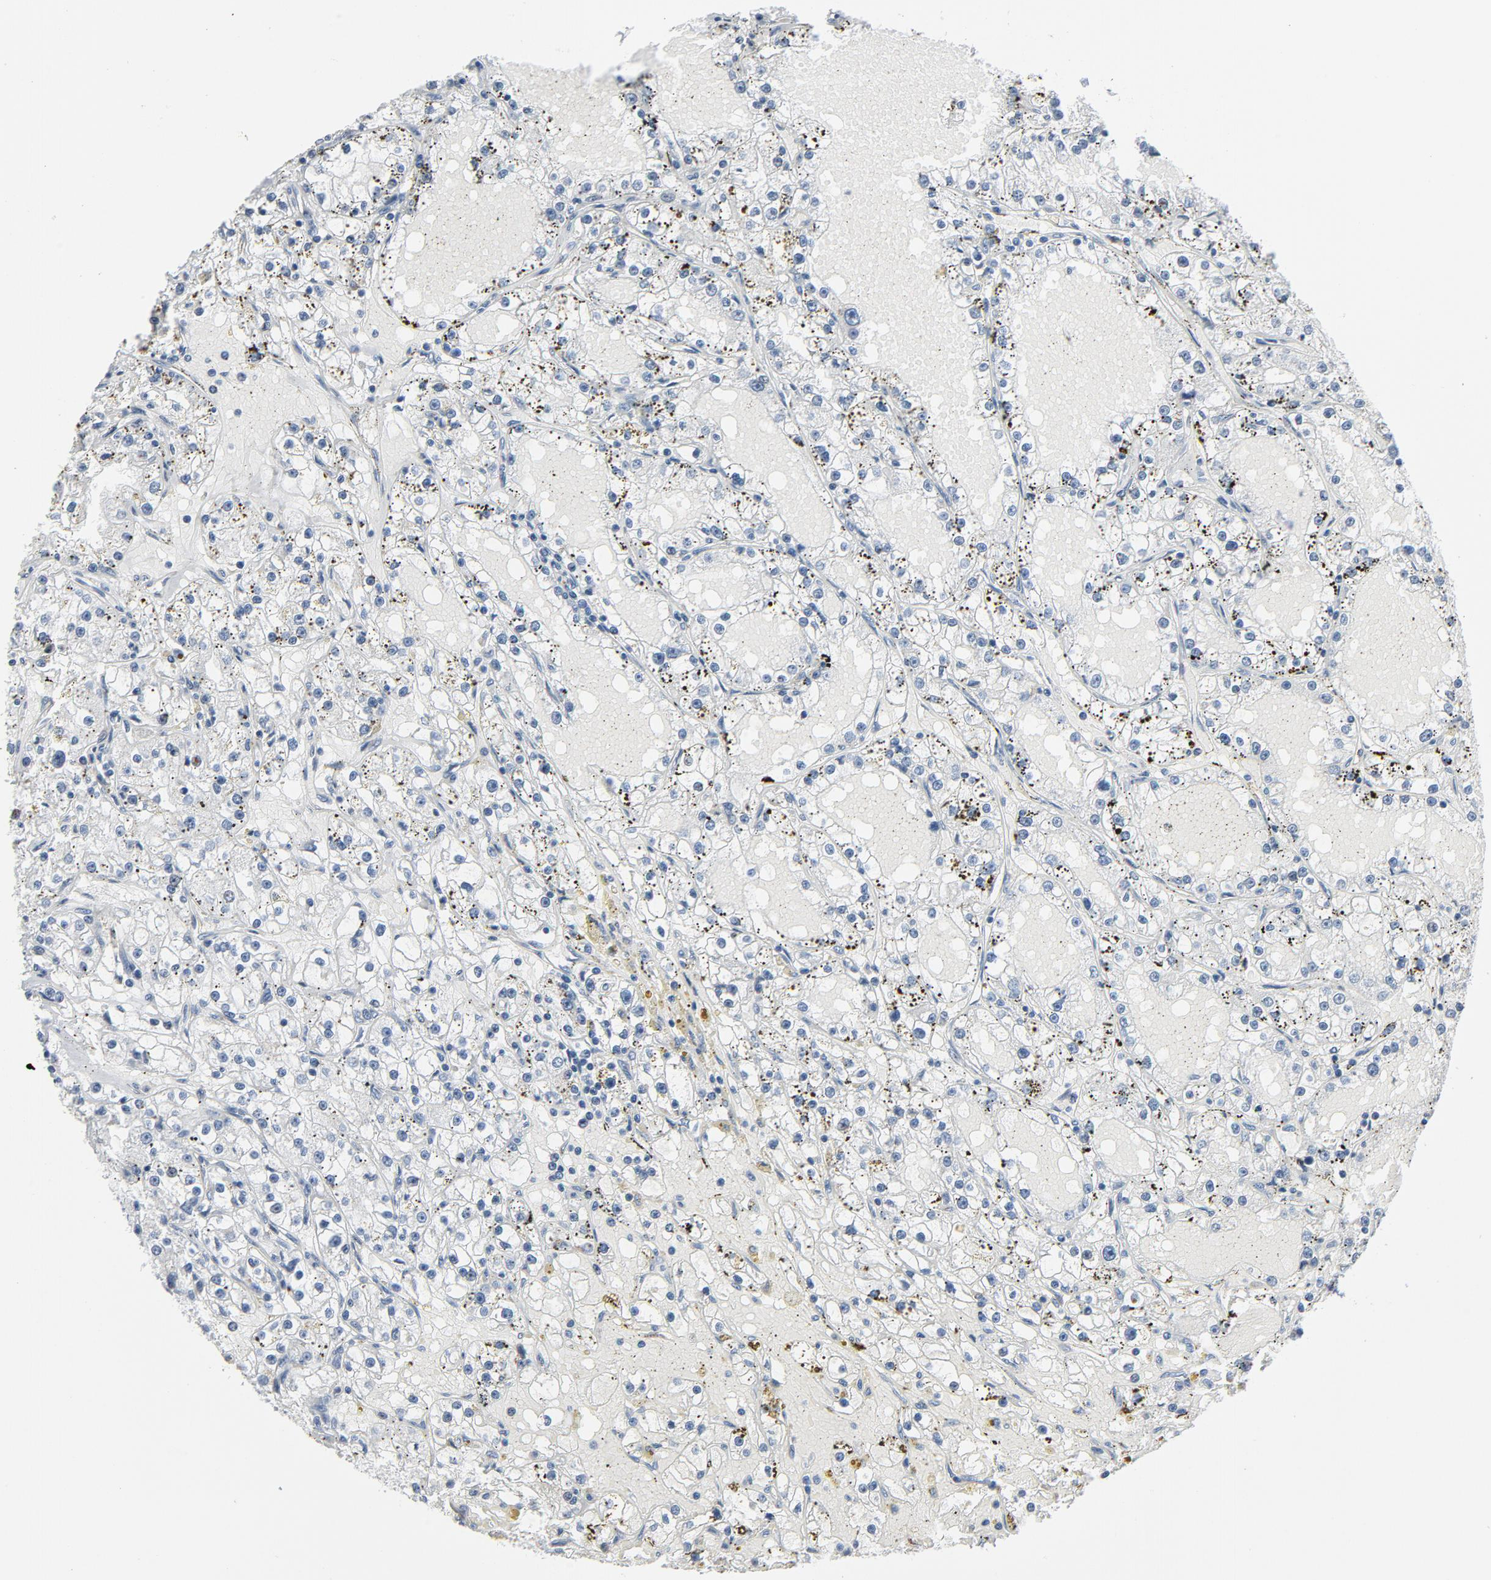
{"staining": {"intensity": "moderate", "quantity": "<25%", "location": "cytoplasmic/membranous"}, "tissue": "renal cancer", "cell_type": "Tumor cells", "image_type": "cancer", "snomed": [{"axis": "morphology", "description": "Adenocarcinoma, NOS"}, {"axis": "topography", "description": "Kidney"}], "caption": "High-magnification brightfield microscopy of renal adenocarcinoma stained with DAB (3,3'-diaminobenzidine) (brown) and counterstained with hematoxylin (blue). tumor cells exhibit moderate cytoplasmic/membranous positivity is identified in approximately<25% of cells. The staining is performed using DAB brown chromogen to label protein expression. The nuclei are counter-stained blue using hematoxylin.", "gene": "YIPF6", "patient": {"sex": "male", "age": 56}}